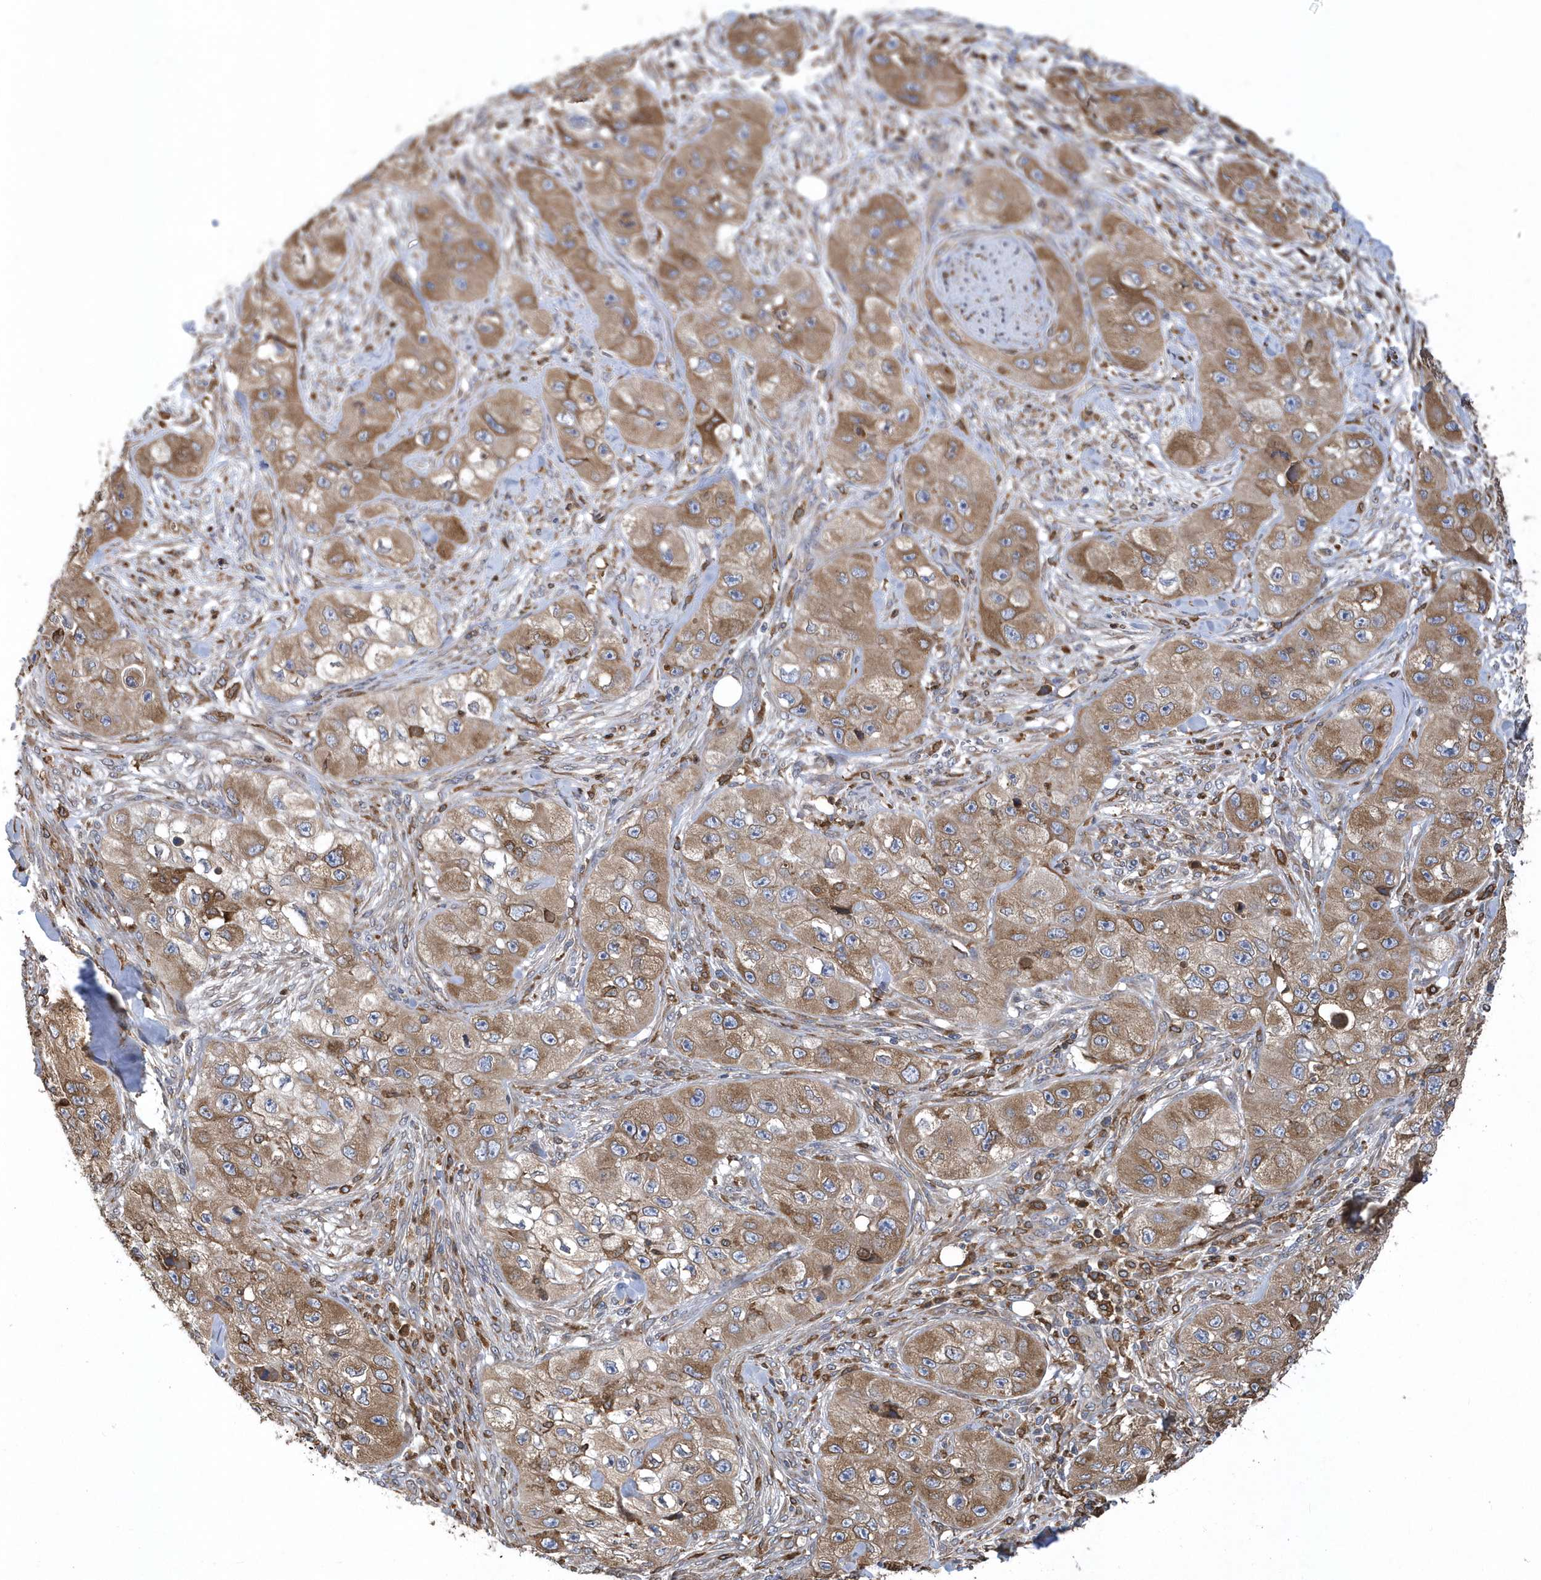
{"staining": {"intensity": "moderate", "quantity": ">75%", "location": "cytoplasmic/membranous"}, "tissue": "skin cancer", "cell_type": "Tumor cells", "image_type": "cancer", "snomed": [{"axis": "morphology", "description": "Squamous cell carcinoma, NOS"}, {"axis": "topography", "description": "Skin"}, {"axis": "topography", "description": "Subcutis"}], "caption": "A micrograph showing moderate cytoplasmic/membranous staining in approximately >75% of tumor cells in squamous cell carcinoma (skin), as visualized by brown immunohistochemical staining.", "gene": "VAMP7", "patient": {"sex": "male", "age": 73}}